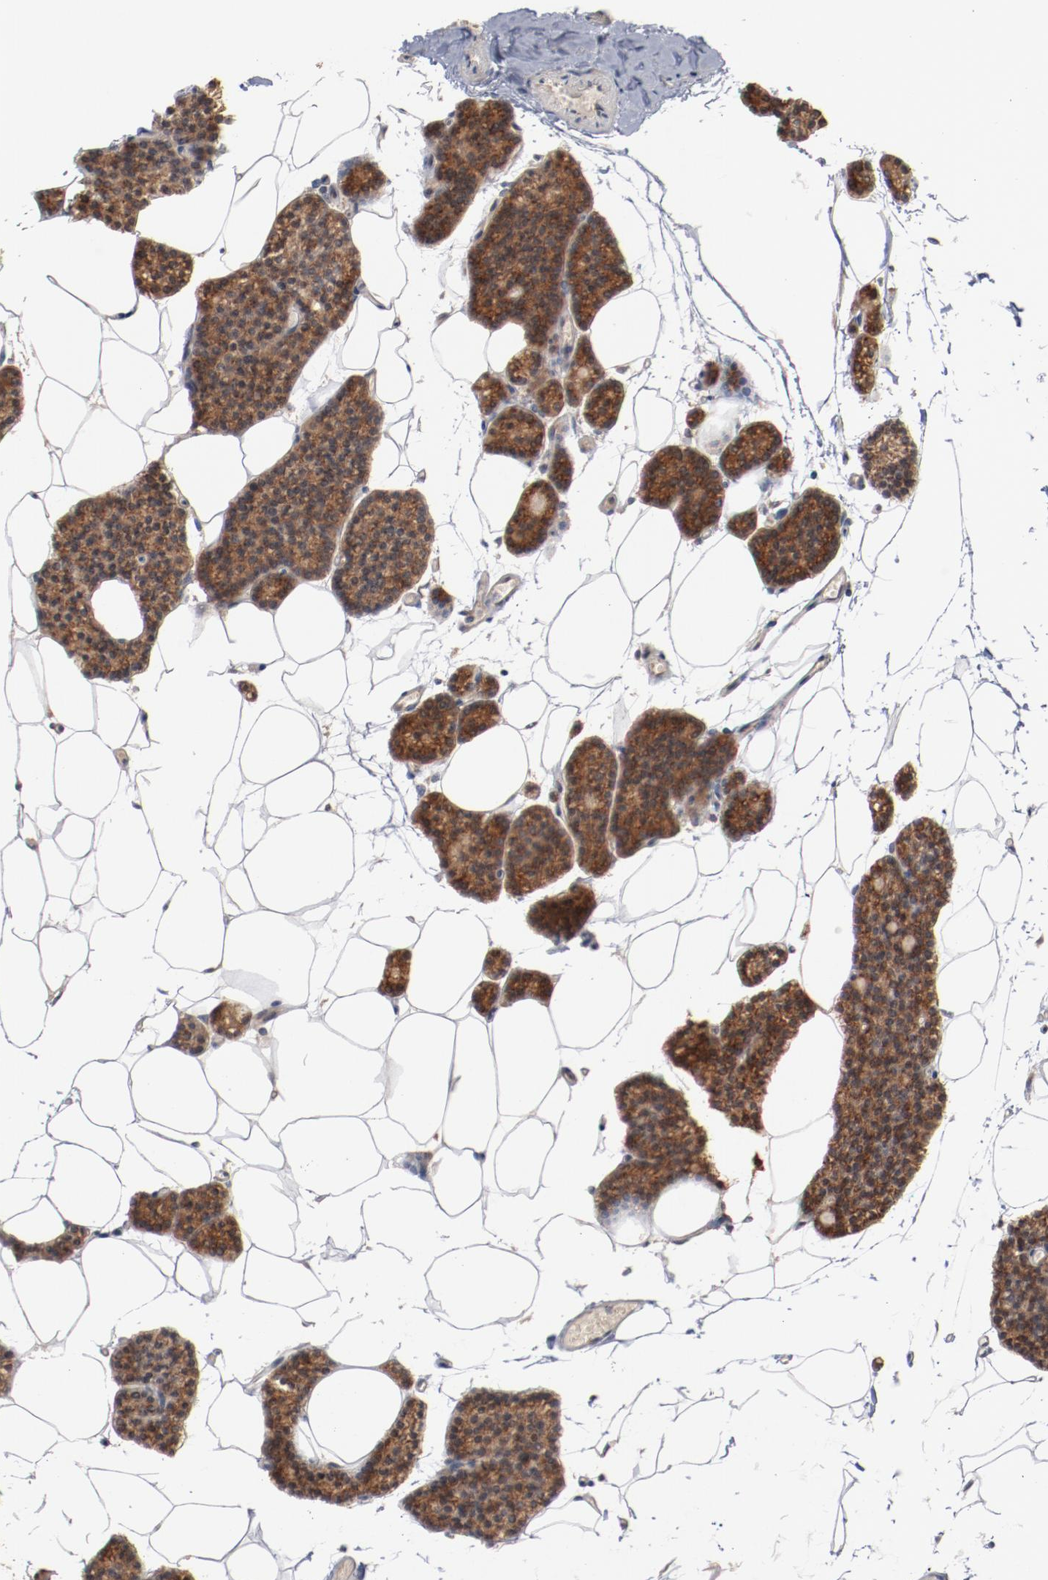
{"staining": {"intensity": "strong", "quantity": ">75%", "location": "cytoplasmic/membranous"}, "tissue": "parathyroid gland", "cell_type": "Glandular cells", "image_type": "normal", "snomed": [{"axis": "morphology", "description": "Normal tissue, NOS"}, {"axis": "topography", "description": "Parathyroid gland"}], "caption": "Immunohistochemistry (DAB) staining of unremarkable parathyroid gland demonstrates strong cytoplasmic/membranous protein staining in approximately >75% of glandular cells. (DAB (3,3'-diaminobenzidine) = brown stain, brightfield microscopy at high magnification).", "gene": "RNASE11", "patient": {"sex": "female", "age": 66}}